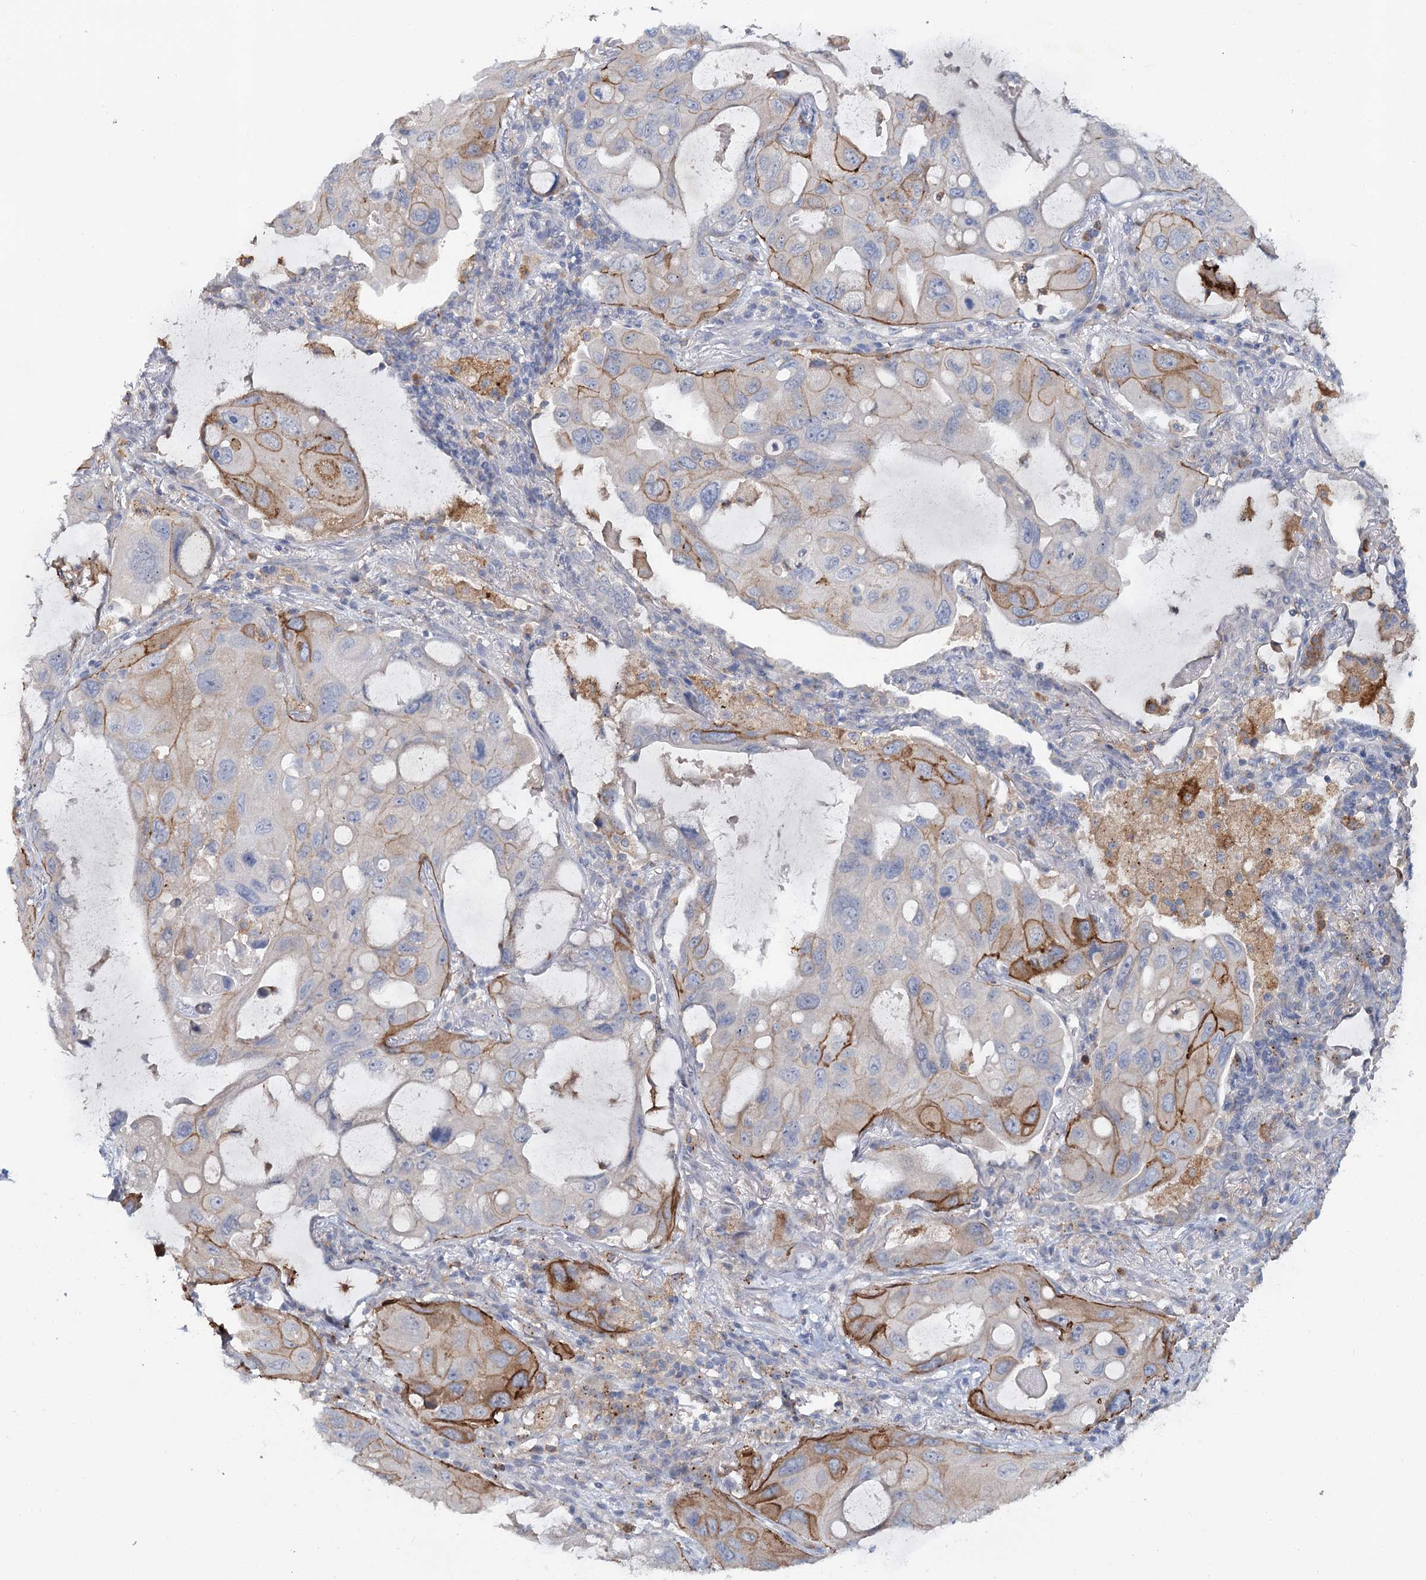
{"staining": {"intensity": "moderate", "quantity": "<25%", "location": "cytoplasmic/membranous"}, "tissue": "lung cancer", "cell_type": "Tumor cells", "image_type": "cancer", "snomed": [{"axis": "morphology", "description": "Squamous cell carcinoma, NOS"}, {"axis": "topography", "description": "Lung"}], "caption": "DAB (3,3'-diaminobenzidine) immunohistochemical staining of lung cancer demonstrates moderate cytoplasmic/membranous protein positivity in about <25% of tumor cells. Using DAB (brown) and hematoxylin (blue) stains, captured at high magnification using brightfield microscopy.", "gene": "ALDH3B1", "patient": {"sex": "female", "age": 73}}